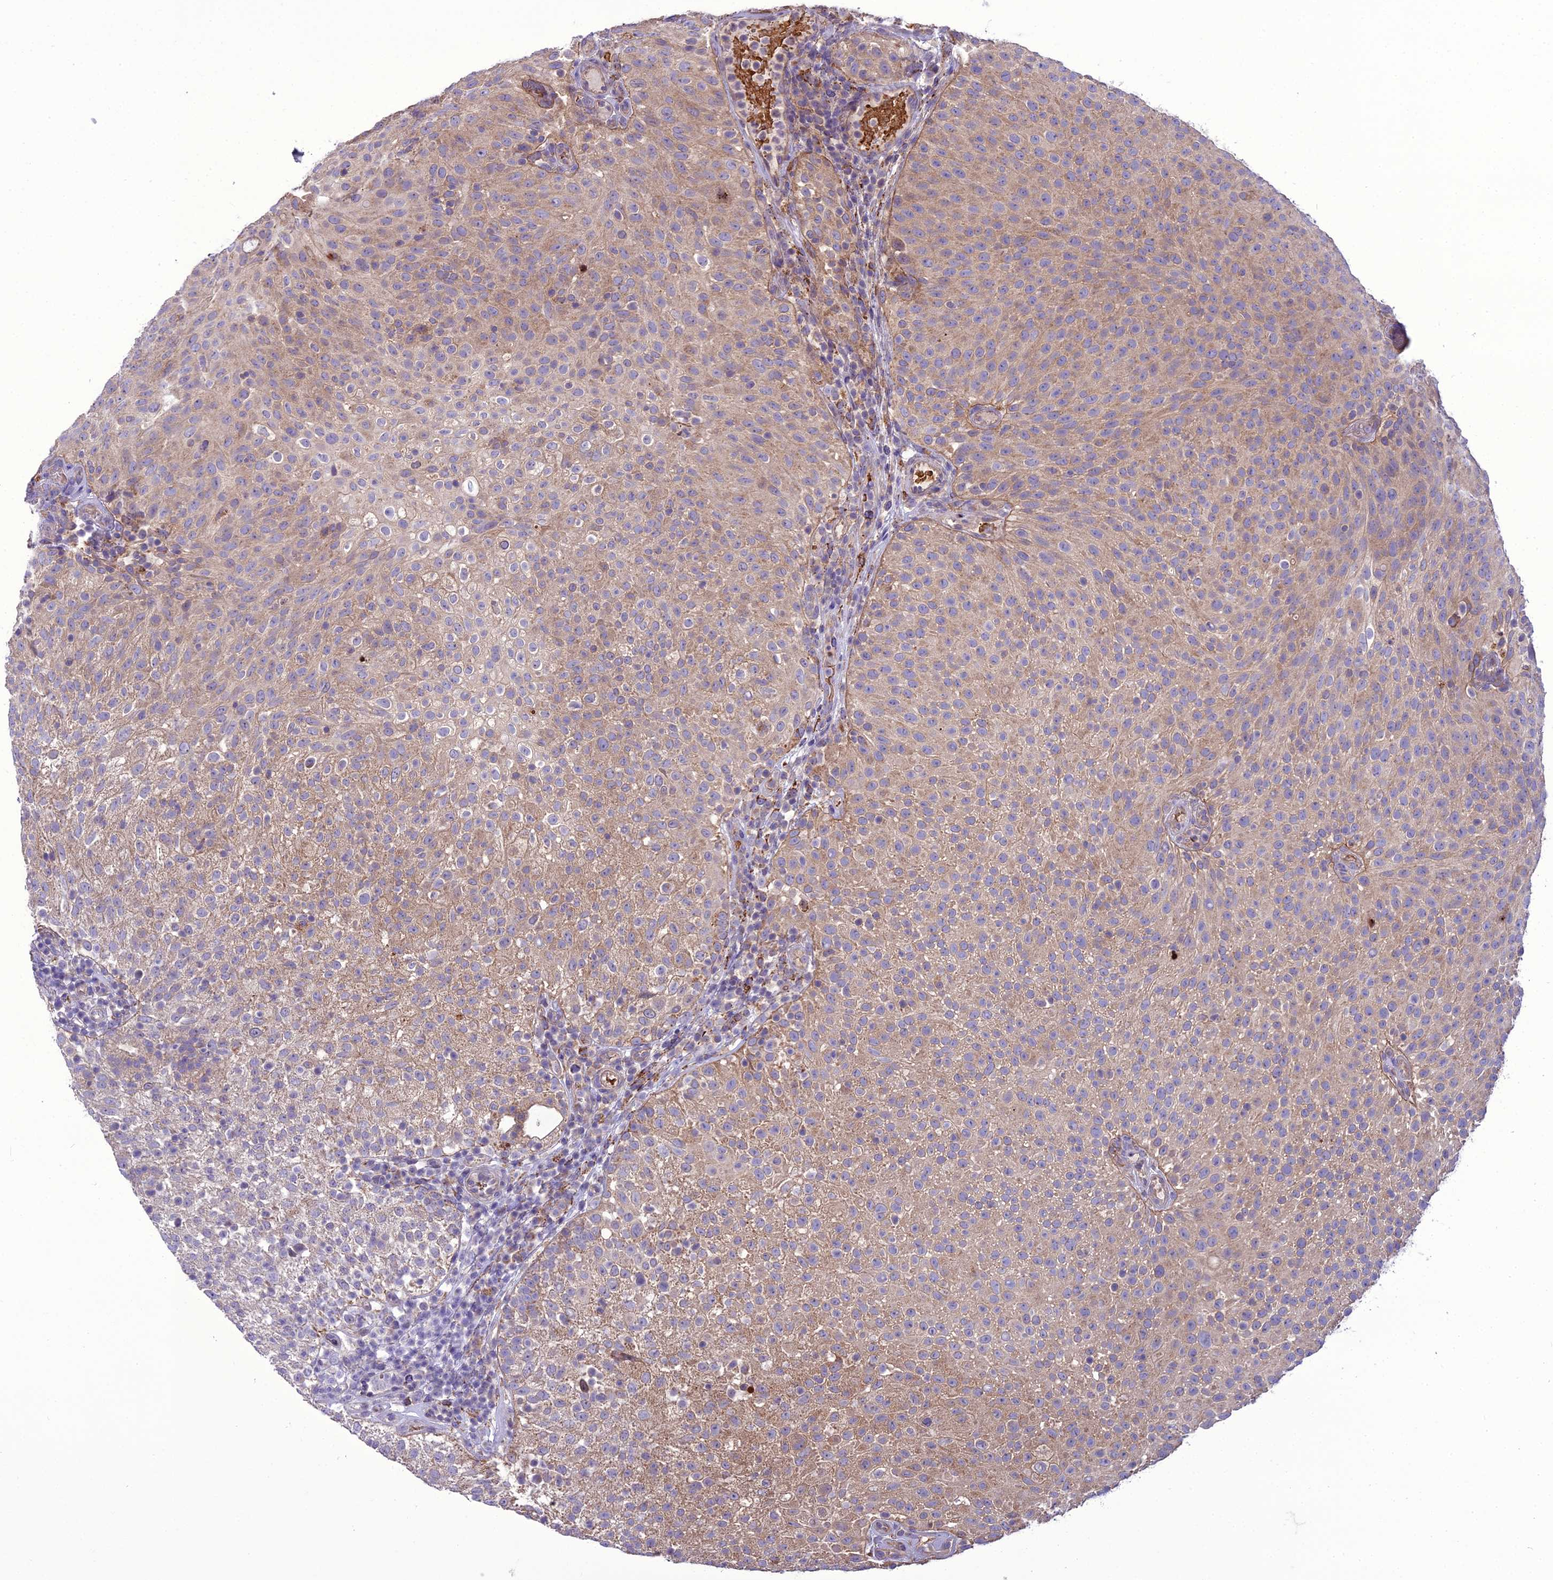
{"staining": {"intensity": "weak", "quantity": ">75%", "location": "cytoplasmic/membranous"}, "tissue": "urothelial cancer", "cell_type": "Tumor cells", "image_type": "cancer", "snomed": [{"axis": "morphology", "description": "Urothelial carcinoma, Low grade"}, {"axis": "topography", "description": "Urinary bladder"}], "caption": "DAB immunohistochemical staining of human urothelial cancer shows weak cytoplasmic/membranous protein expression in about >75% of tumor cells.", "gene": "TBC1D24", "patient": {"sex": "male", "age": 78}}